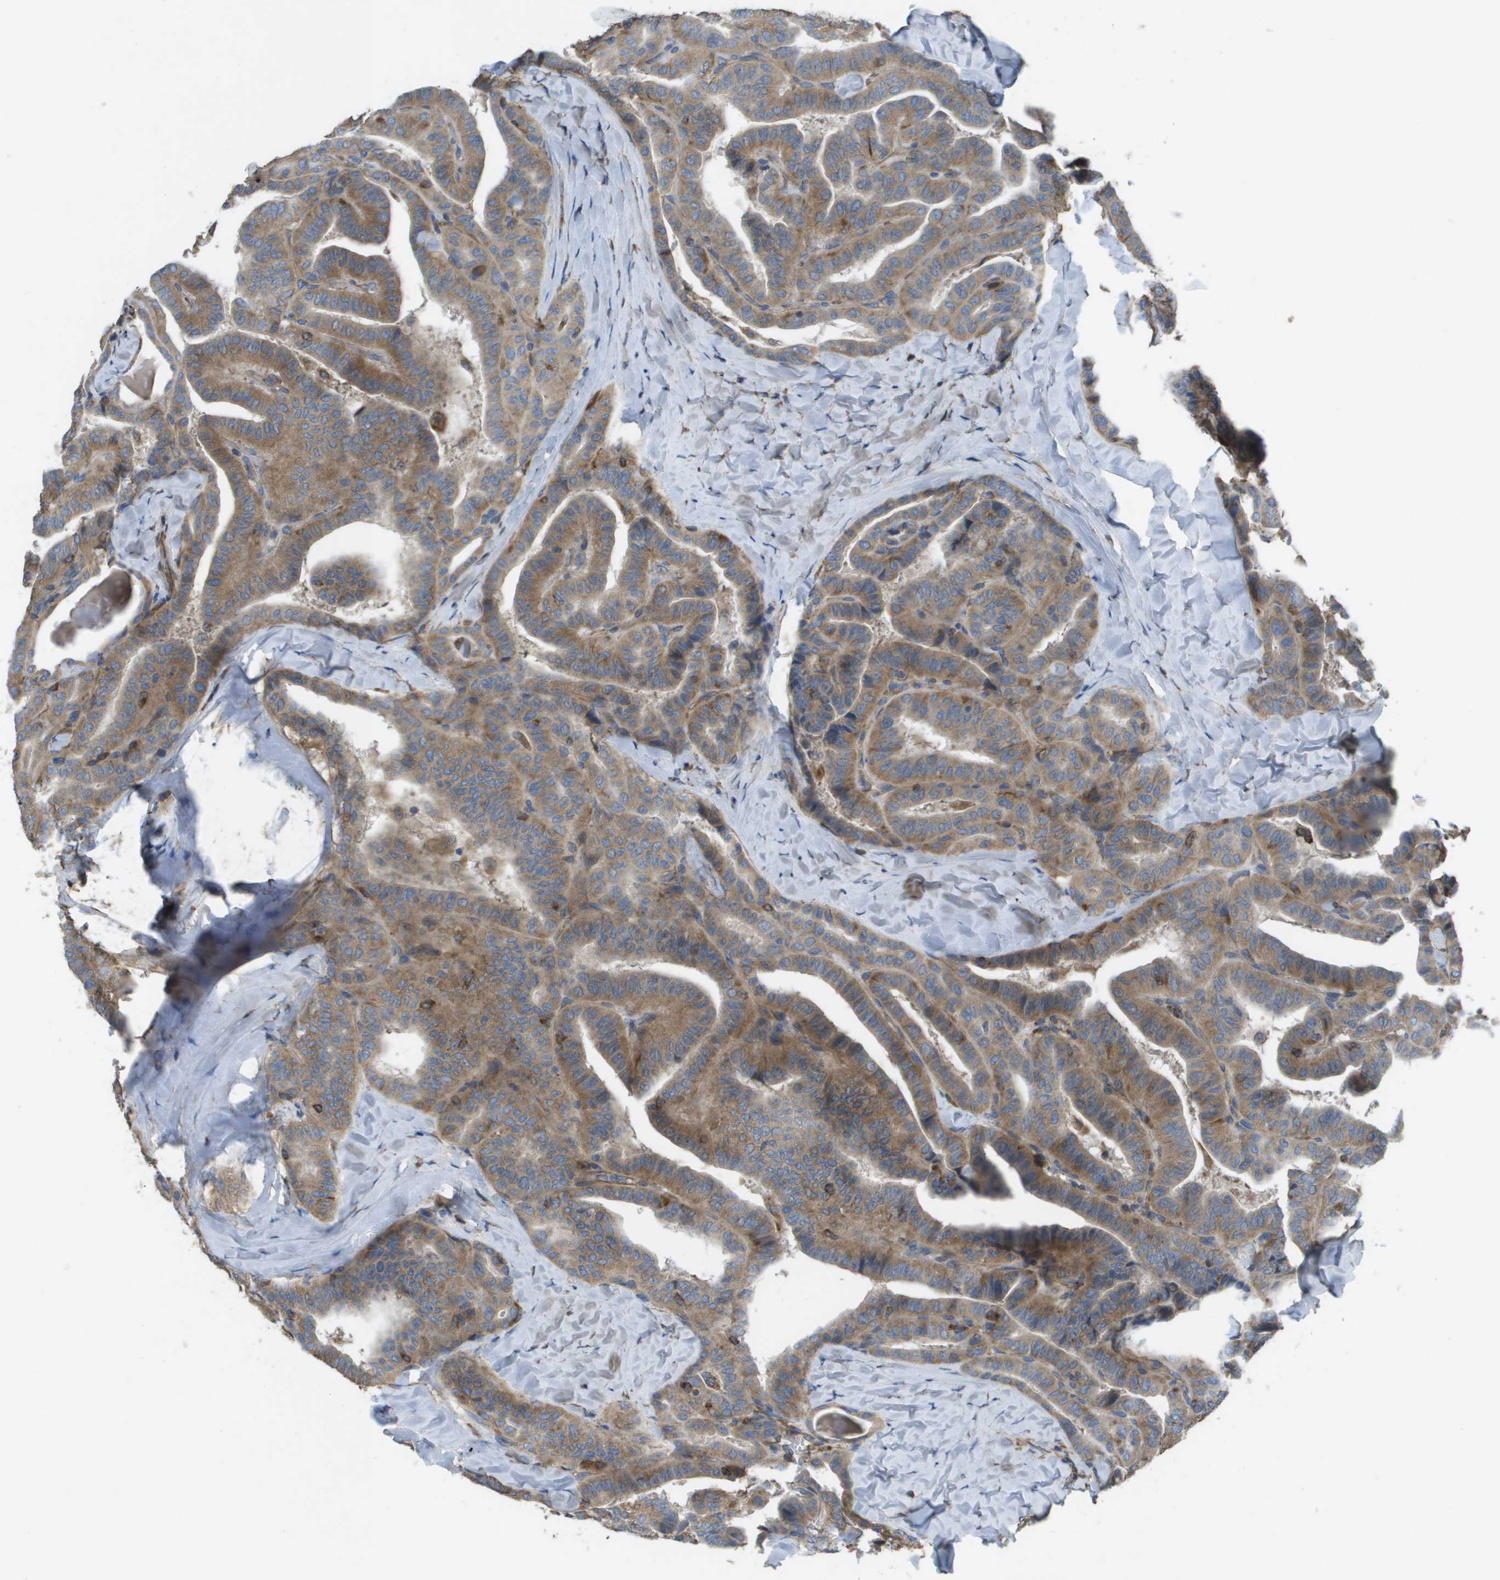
{"staining": {"intensity": "moderate", "quantity": ">75%", "location": "cytoplasmic/membranous"}, "tissue": "thyroid cancer", "cell_type": "Tumor cells", "image_type": "cancer", "snomed": [{"axis": "morphology", "description": "Papillary adenocarcinoma, NOS"}, {"axis": "topography", "description": "Thyroid gland"}], "caption": "Protein staining of thyroid cancer tissue displays moderate cytoplasmic/membranous staining in about >75% of tumor cells.", "gene": "CLCN2", "patient": {"sex": "male", "age": 77}}